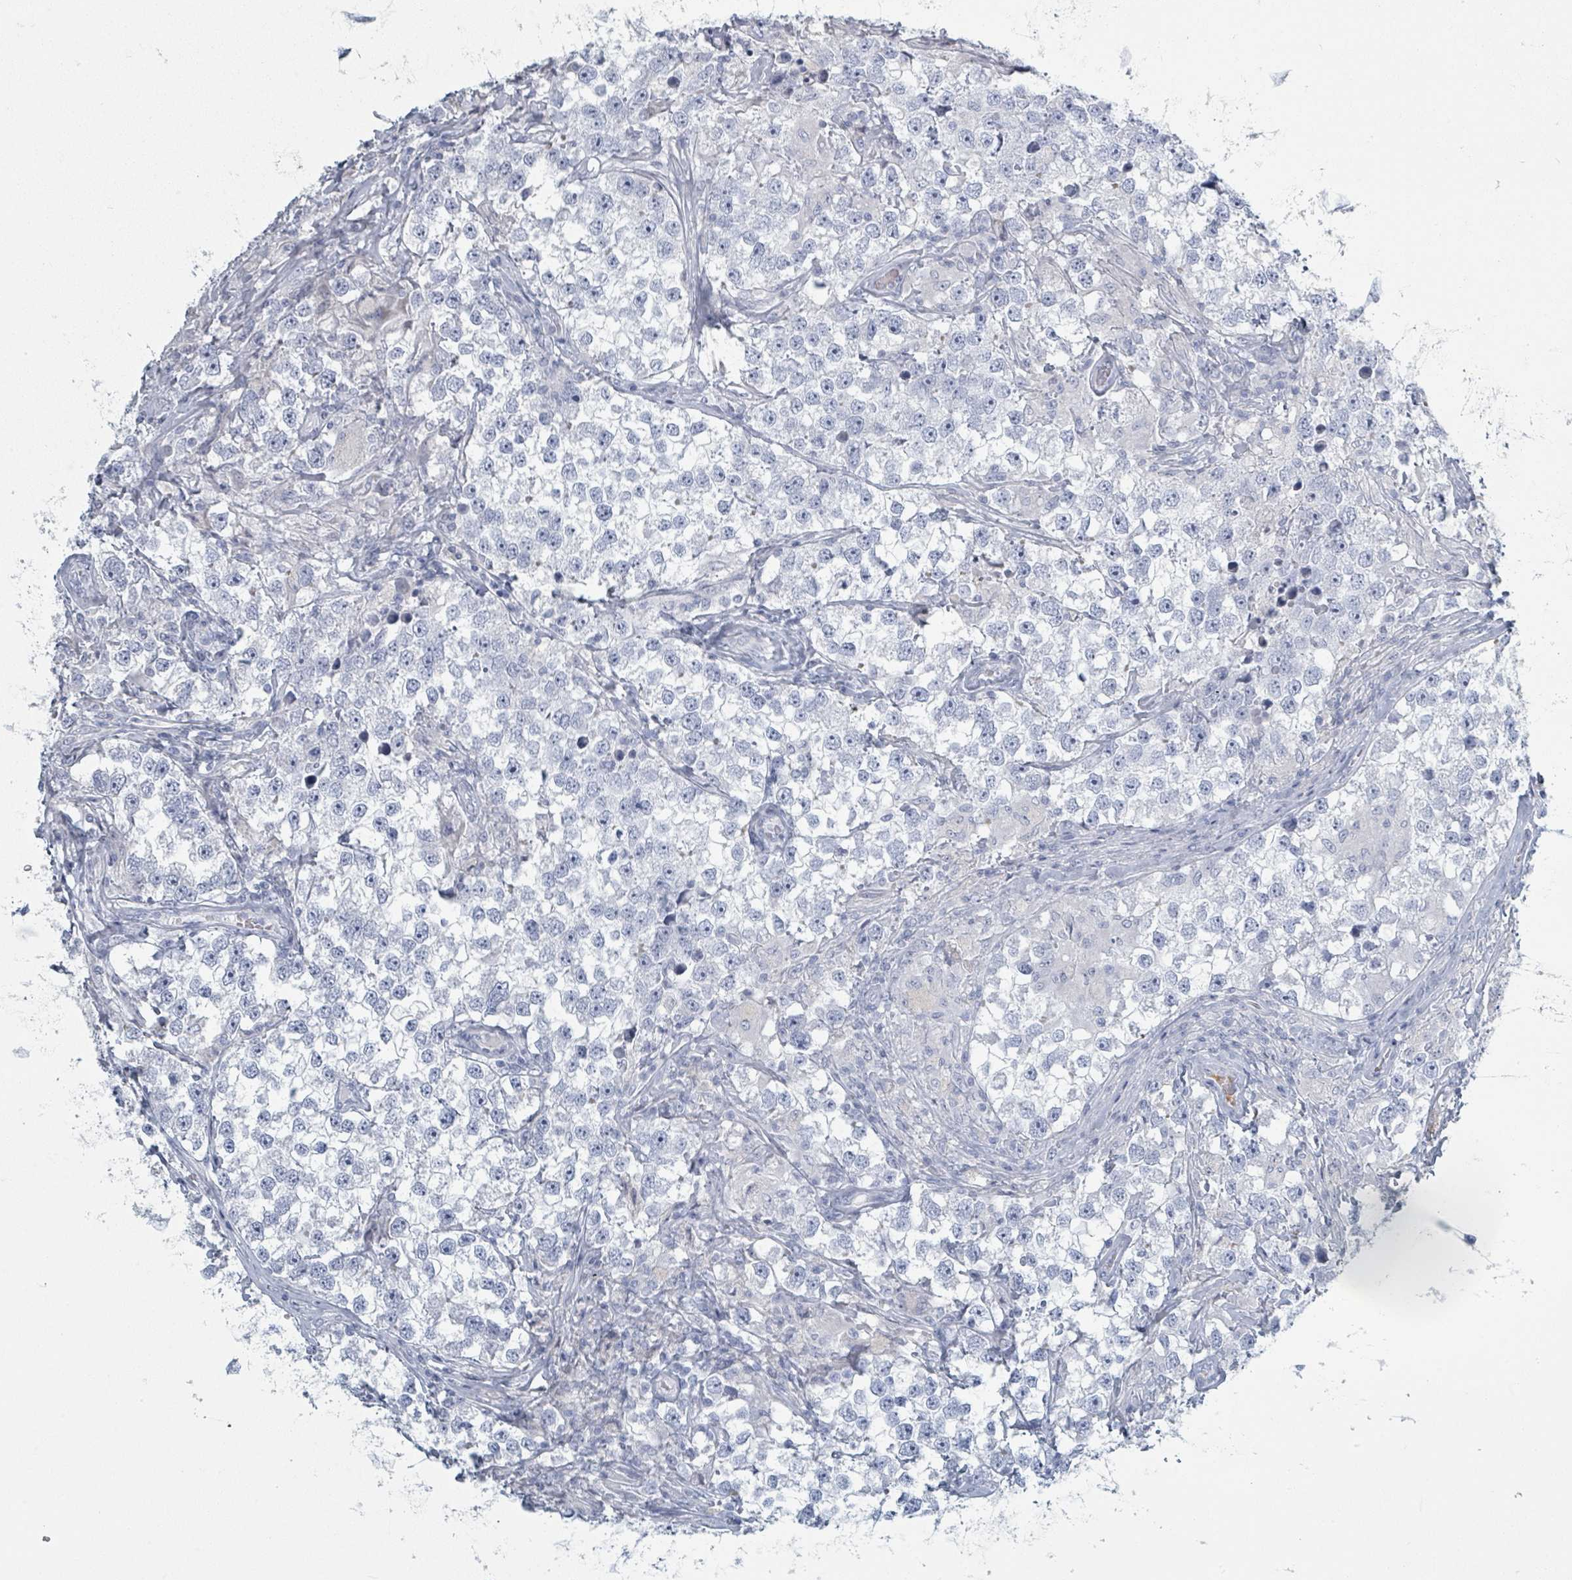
{"staining": {"intensity": "negative", "quantity": "none", "location": "none"}, "tissue": "testis cancer", "cell_type": "Tumor cells", "image_type": "cancer", "snomed": [{"axis": "morphology", "description": "Seminoma, NOS"}, {"axis": "topography", "description": "Testis"}], "caption": "Protein analysis of seminoma (testis) displays no significant positivity in tumor cells.", "gene": "HEATR5A", "patient": {"sex": "male", "age": 46}}